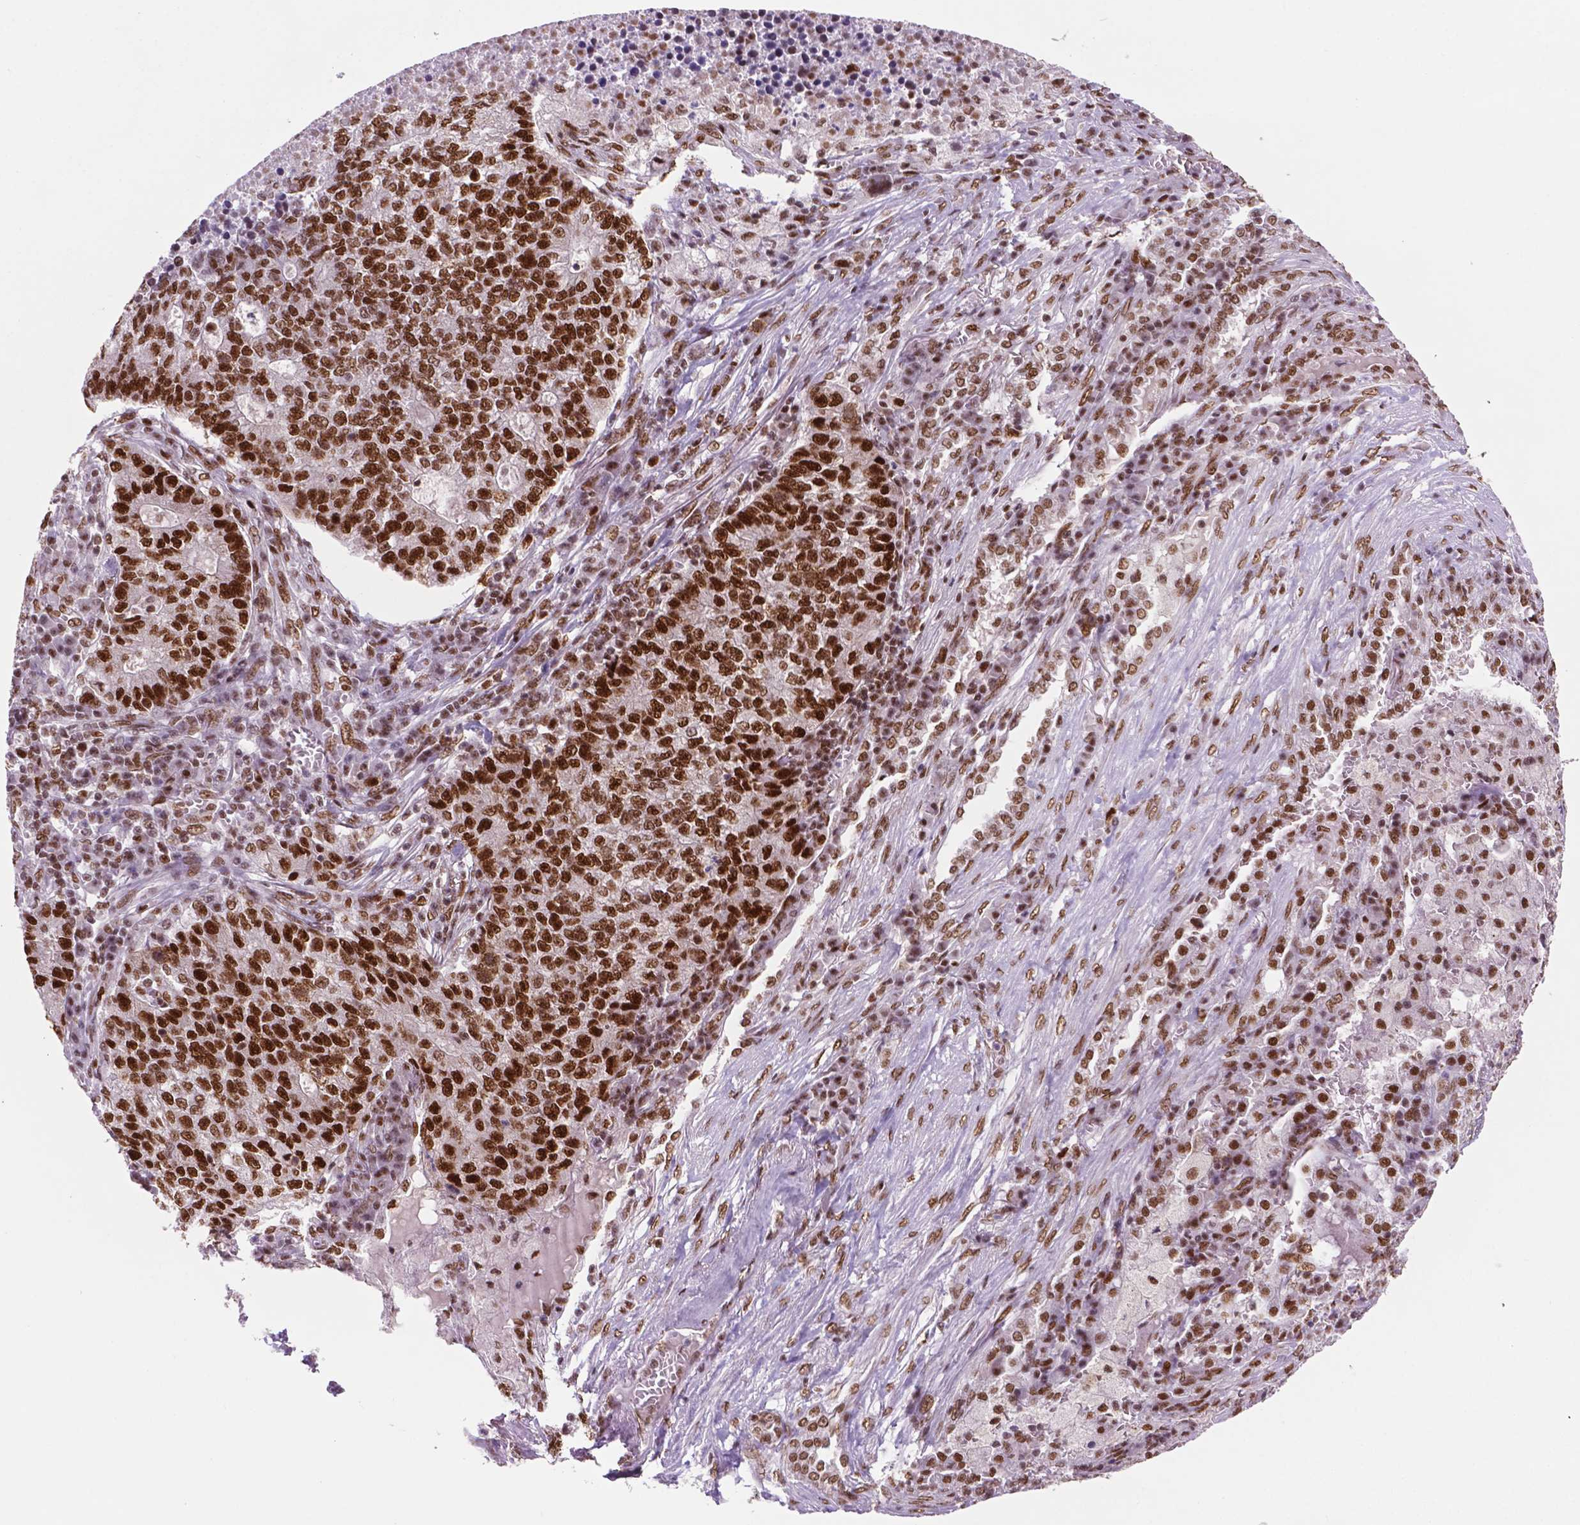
{"staining": {"intensity": "strong", "quantity": "25%-75%", "location": "nuclear"}, "tissue": "lung cancer", "cell_type": "Tumor cells", "image_type": "cancer", "snomed": [{"axis": "morphology", "description": "Adenocarcinoma, NOS"}, {"axis": "topography", "description": "Lung"}], "caption": "DAB (3,3'-diaminobenzidine) immunohistochemical staining of human lung adenocarcinoma reveals strong nuclear protein staining in approximately 25%-75% of tumor cells.", "gene": "MLH1", "patient": {"sex": "male", "age": 57}}